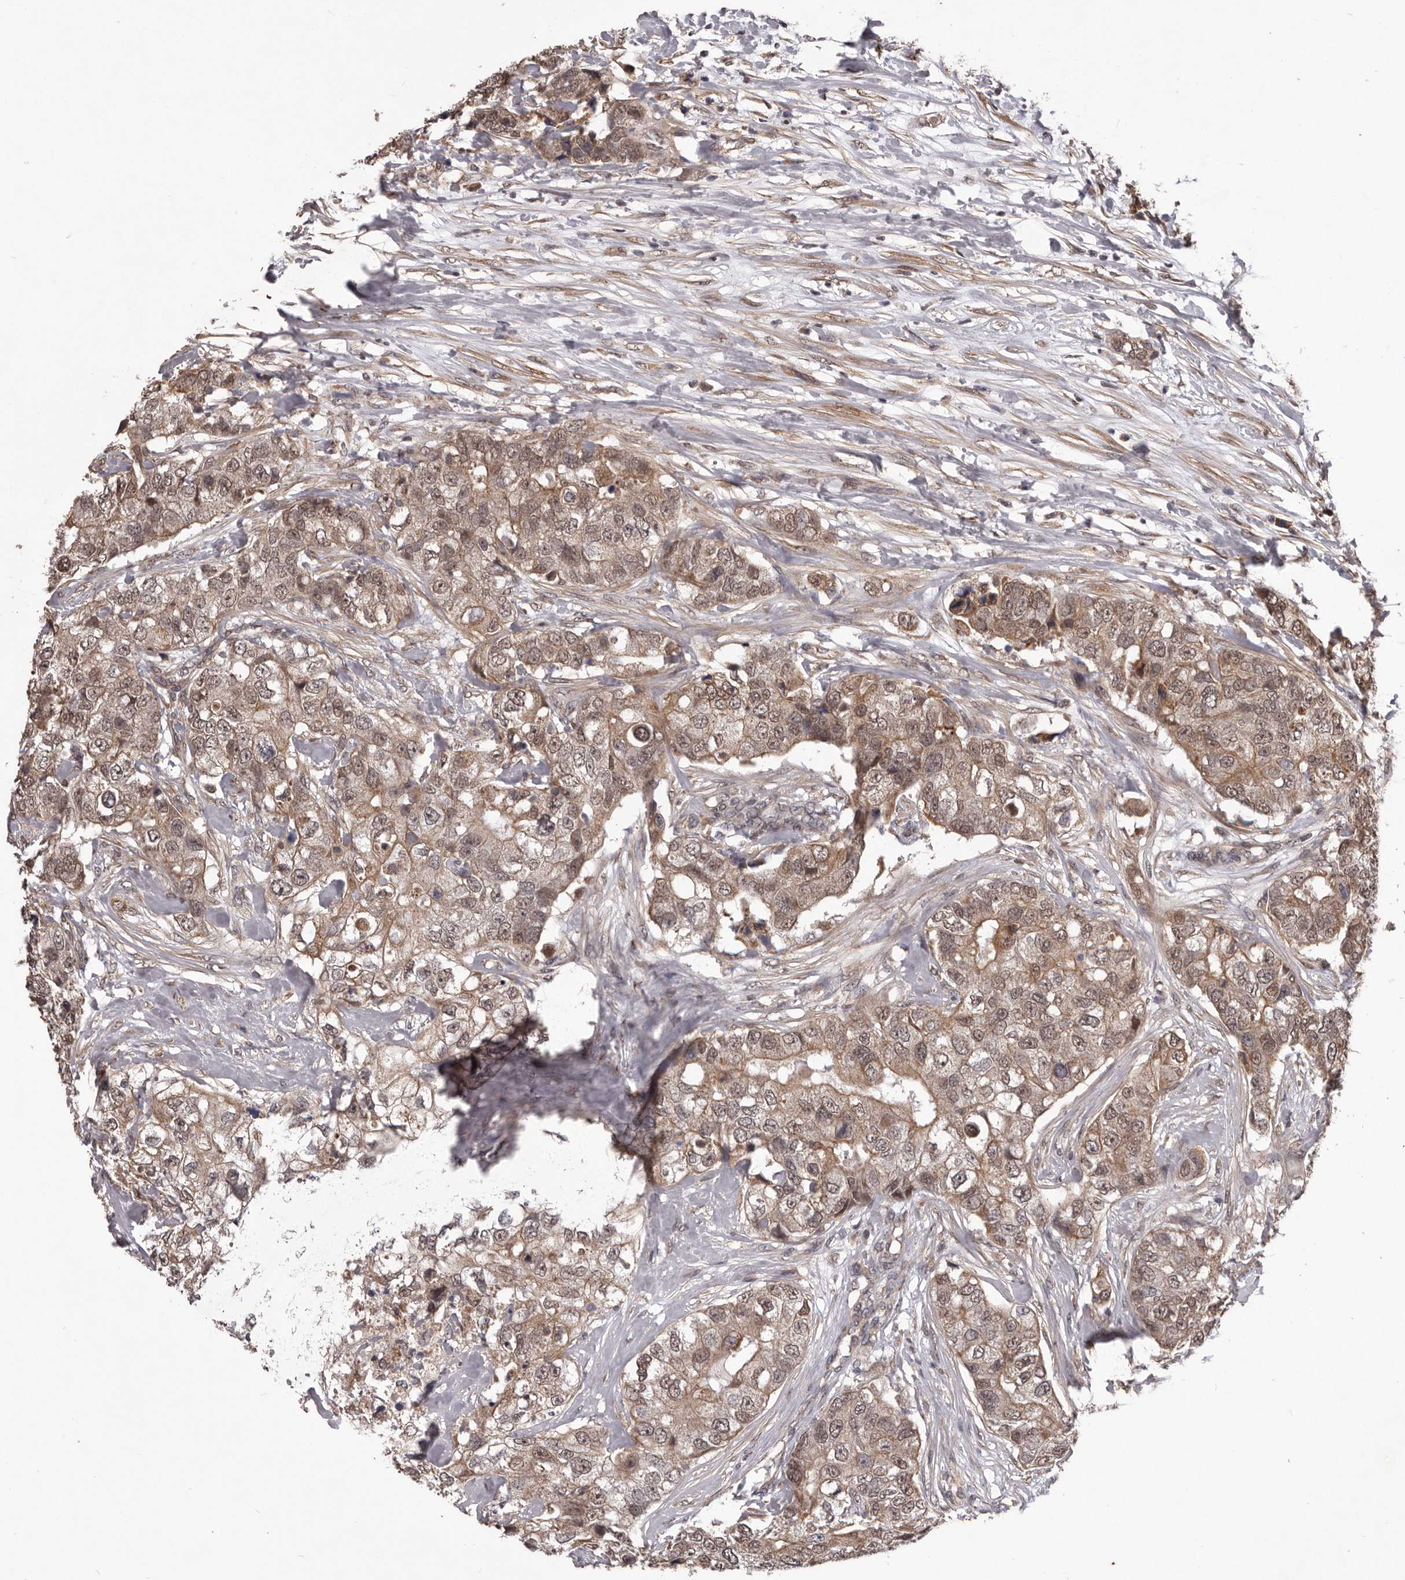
{"staining": {"intensity": "moderate", "quantity": ">75%", "location": "cytoplasmic/membranous"}, "tissue": "breast cancer", "cell_type": "Tumor cells", "image_type": "cancer", "snomed": [{"axis": "morphology", "description": "Duct carcinoma"}, {"axis": "topography", "description": "Breast"}], "caption": "A photomicrograph of breast cancer (intraductal carcinoma) stained for a protein displays moderate cytoplasmic/membranous brown staining in tumor cells. (IHC, brightfield microscopy, high magnification).", "gene": "CELF3", "patient": {"sex": "female", "age": 62}}